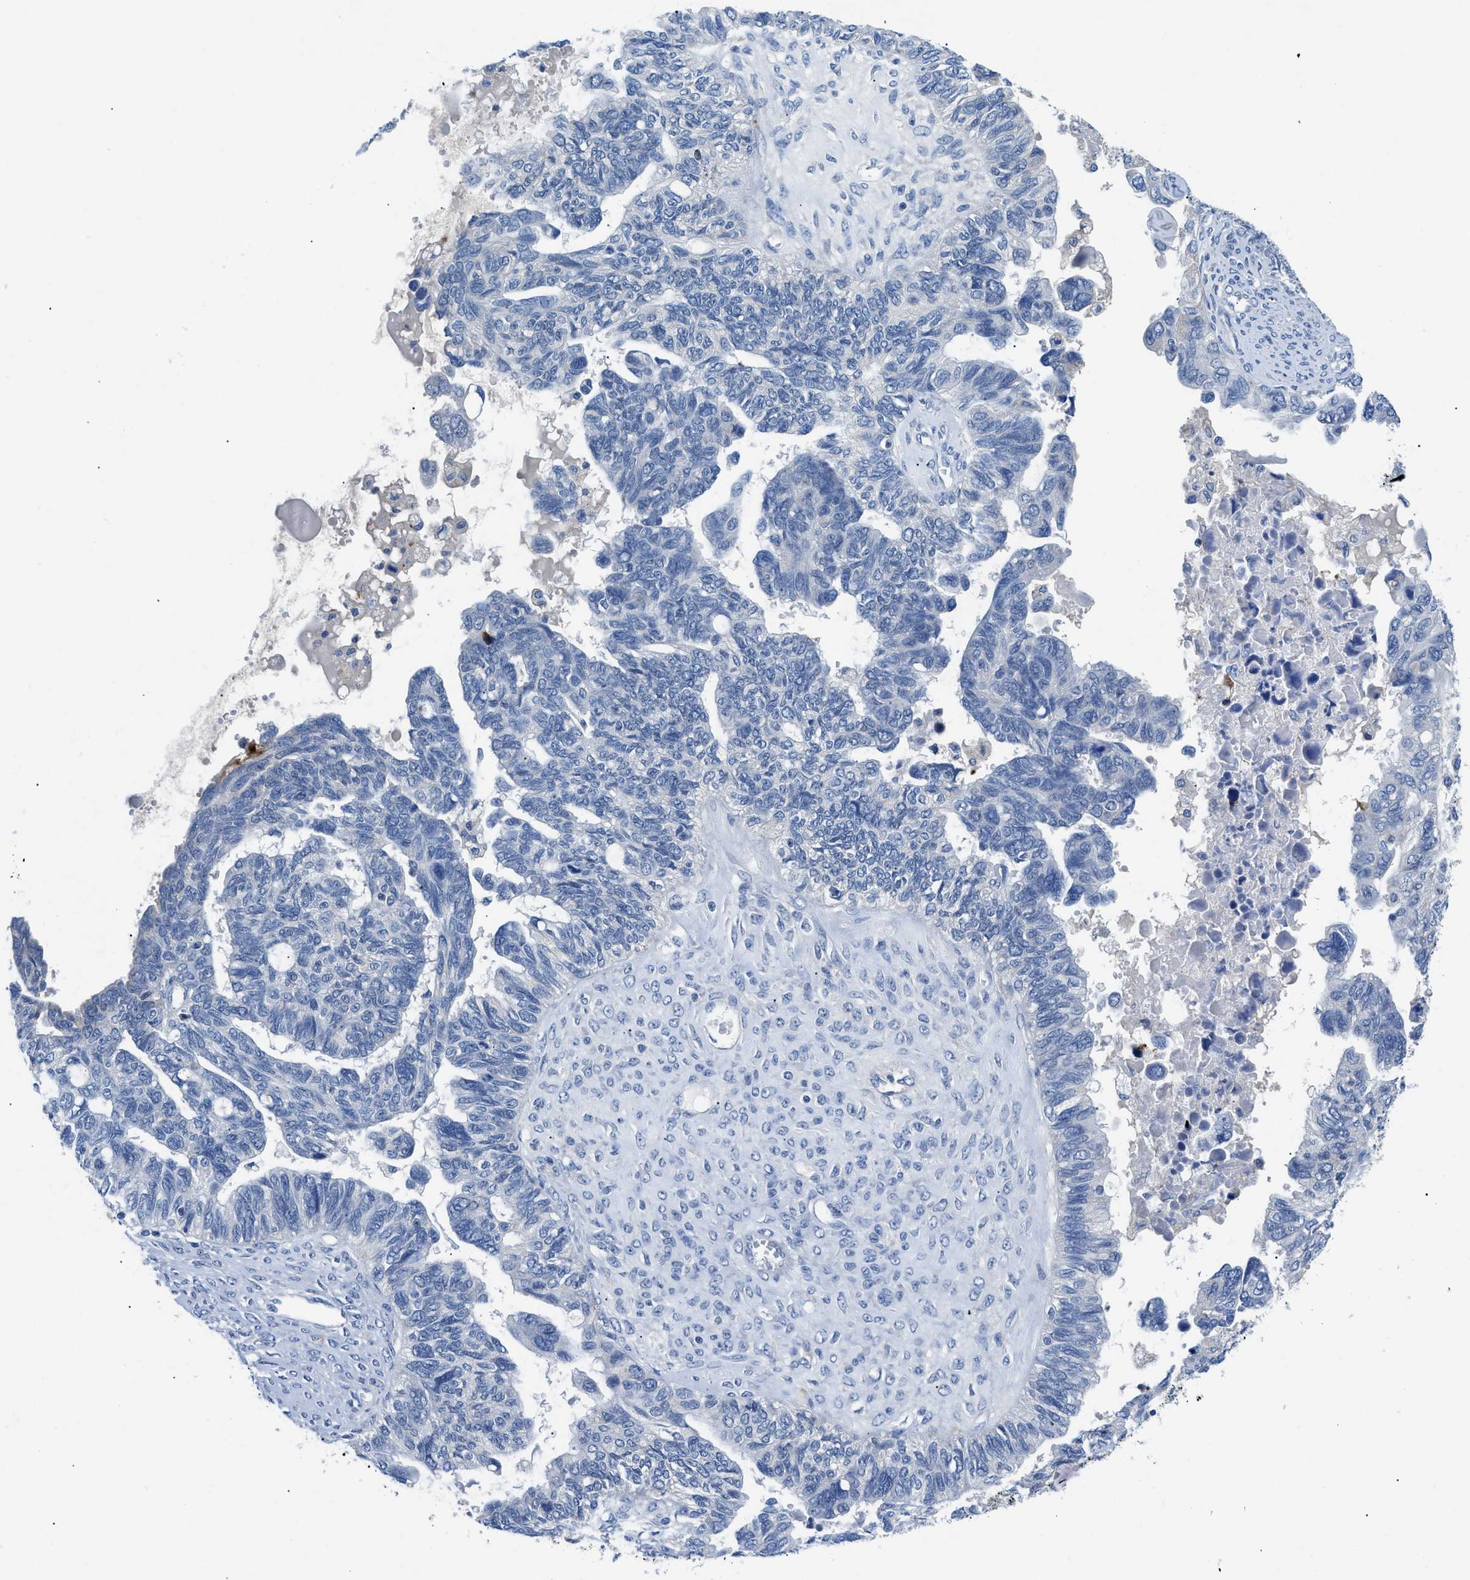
{"staining": {"intensity": "negative", "quantity": "none", "location": "none"}, "tissue": "ovarian cancer", "cell_type": "Tumor cells", "image_type": "cancer", "snomed": [{"axis": "morphology", "description": "Cystadenocarcinoma, serous, NOS"}, {"axis": "topography", "description": "Ovary"}], "caption": "High power microscopy micrograph of an immunohistochemistry micrograph of ovarian cancer (serous cystadenocarcinoma), revealing no significant expression in tumor cells.", "gene": "SLC10A6", "patient": {"sex": "female", "age": 79}}